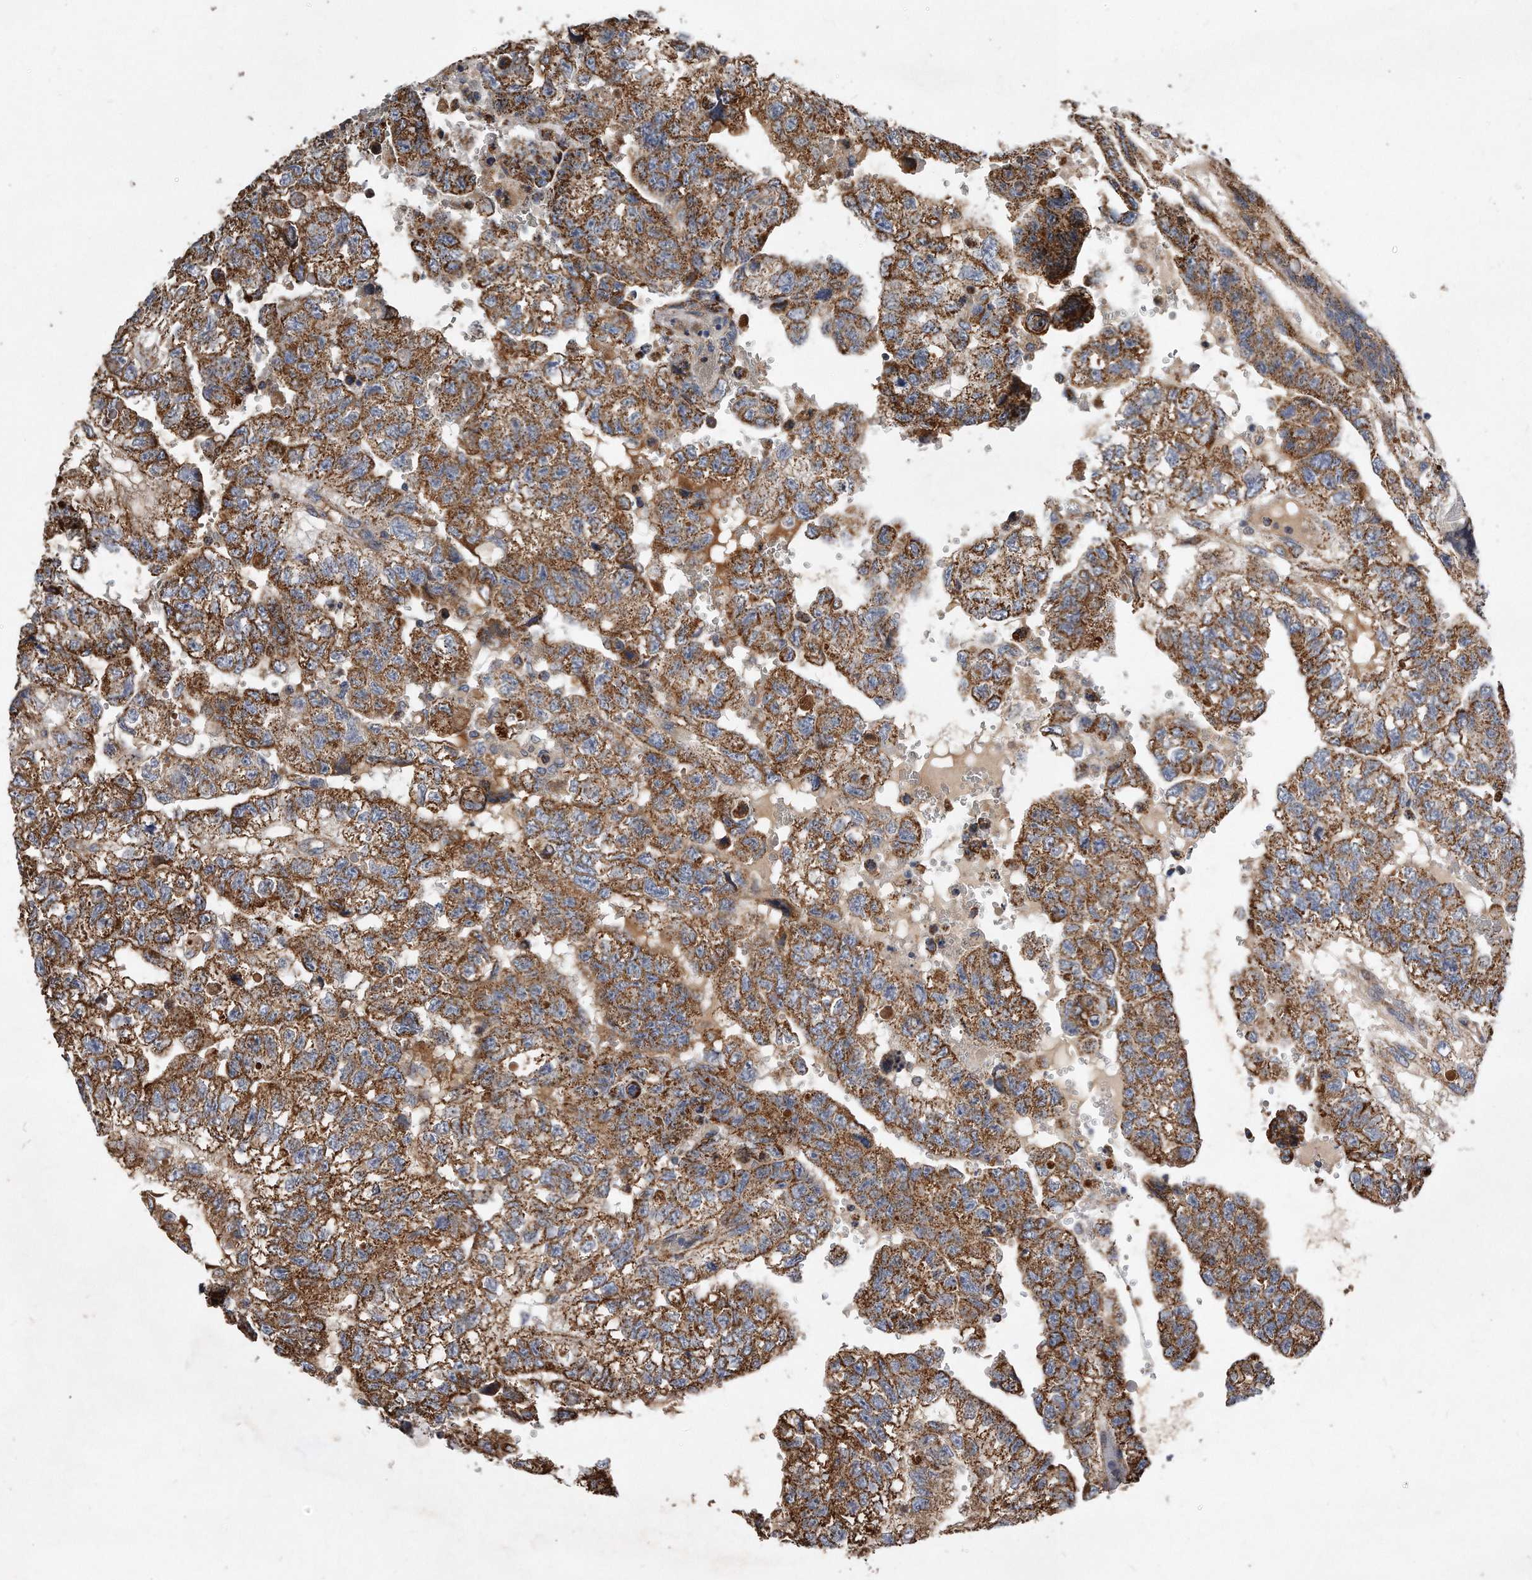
{"staining": {"intensity": "moderate", "quantity": ">75%", "location": "cytoplasmic/membranous"}, "tissue": "testis cancer", "cell_type": "Tumor cells", "image_type": "cancer", "snomed": [{"axis": "morphology", "description": "Carcinoma, Embryonal, NOS"}, {"axis": "topography", "description": "Testis"}], "caption": "Human embryonal carcinoma (testis) stained with a brown dye reveals moderate cytoplasmic/membranous positive staining in about >75% of tumor cells.", "gene": "PPP5C", "patient": {"sex": "male", "age": 36}}